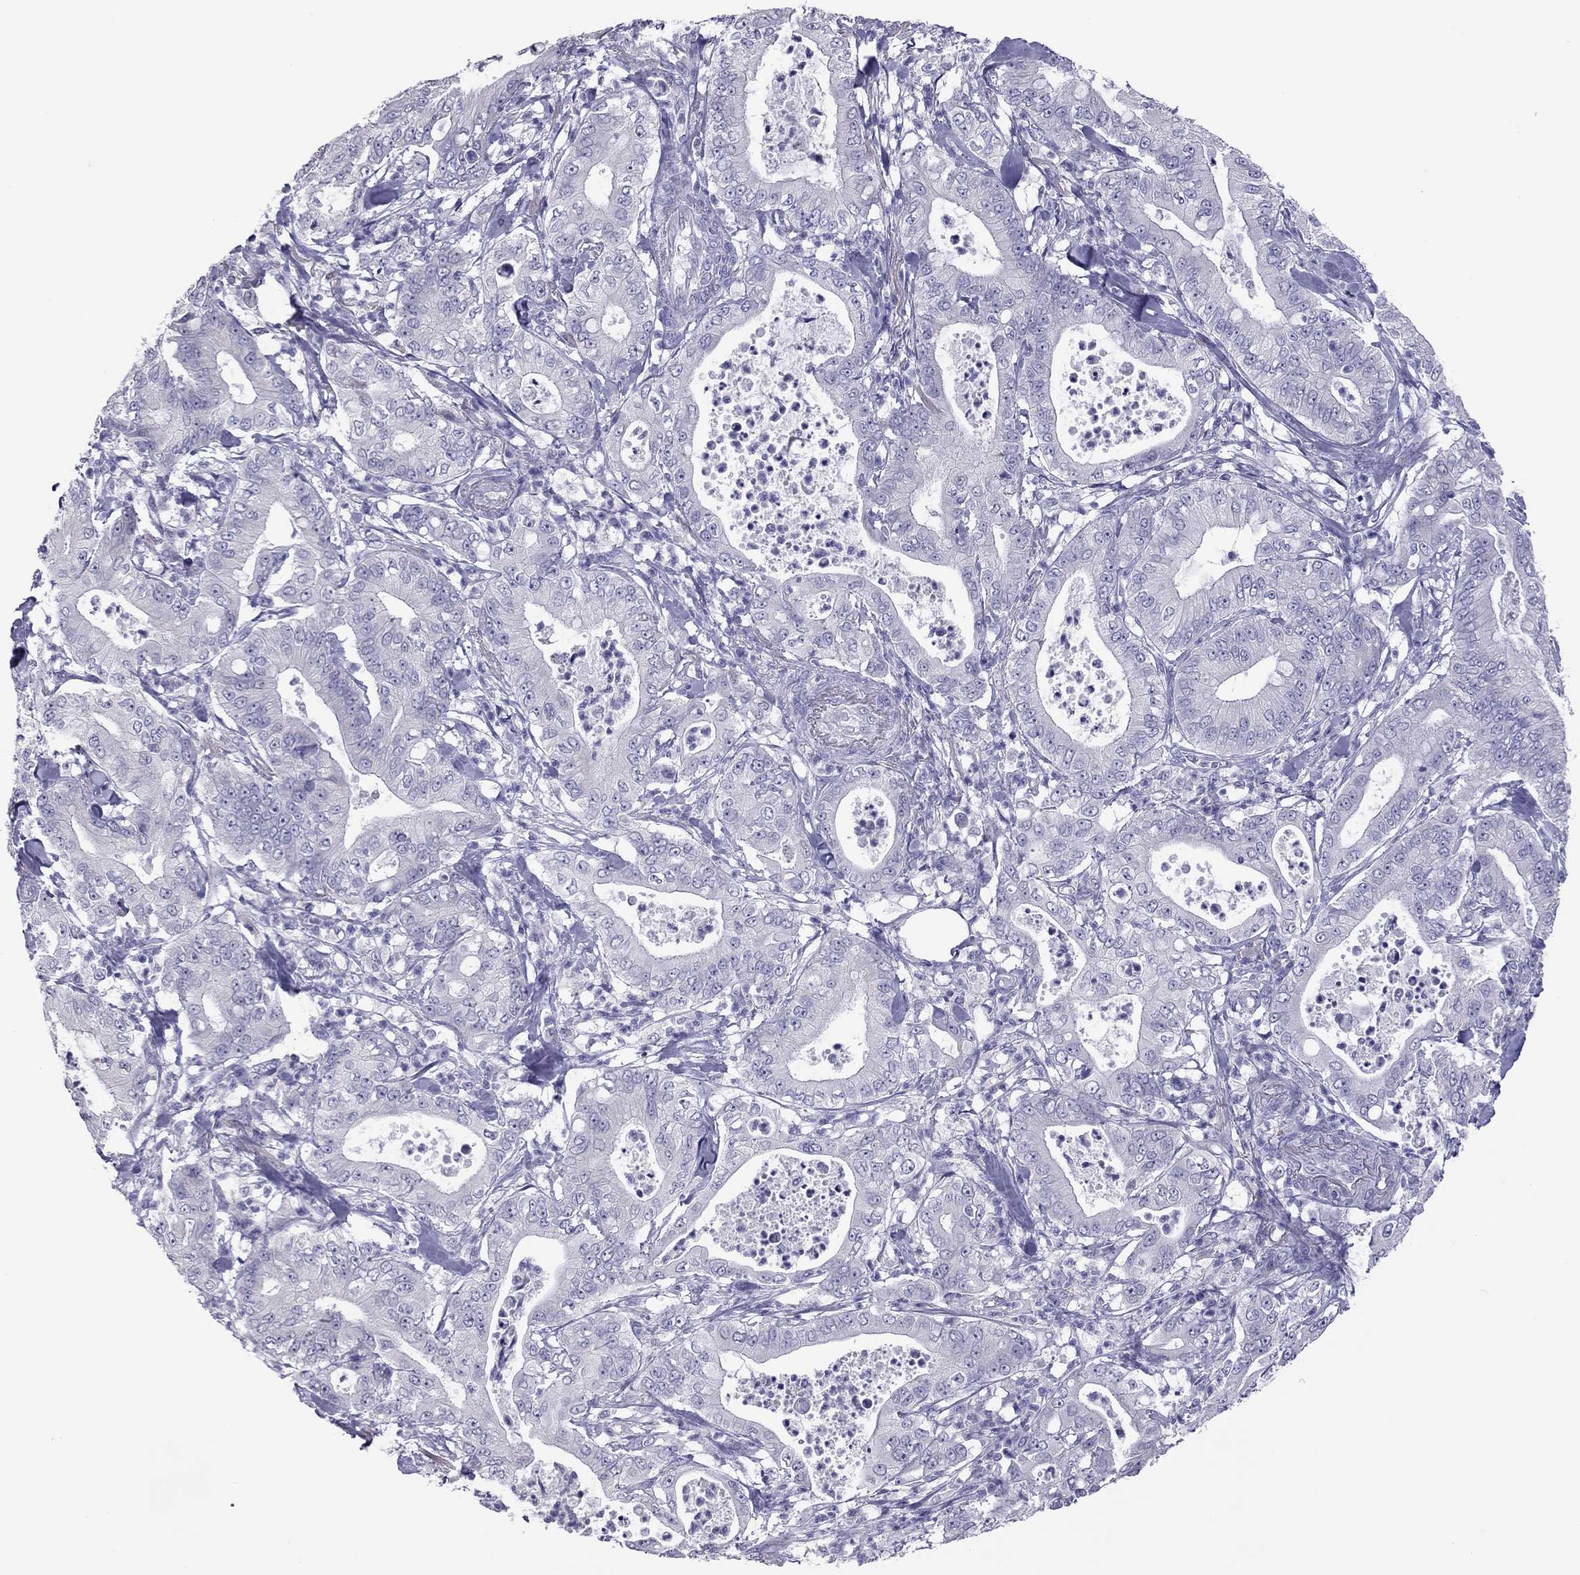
{"staining": {"intensity": "negative", "quantity": "none", "location": "none"}, "tissue": "pancreatic cancer", "cell_type": "Tumor cells", "image_type": "cancer", "snomed": [{"axis": "morphology", "description": "Adenocarcinoma, NOS"}, {"axis": "topography", "description": "Pancreas"}], "caption": "IHC histopathology image of neoplastic tissue: pancreatic cancer stained with DAB (3,3'-diaminobenzidine) demonstrates no significant protein staining in tumor cells.", "gene": "PPP1R3A", "patient": {"sex": "male", "age": 71}}